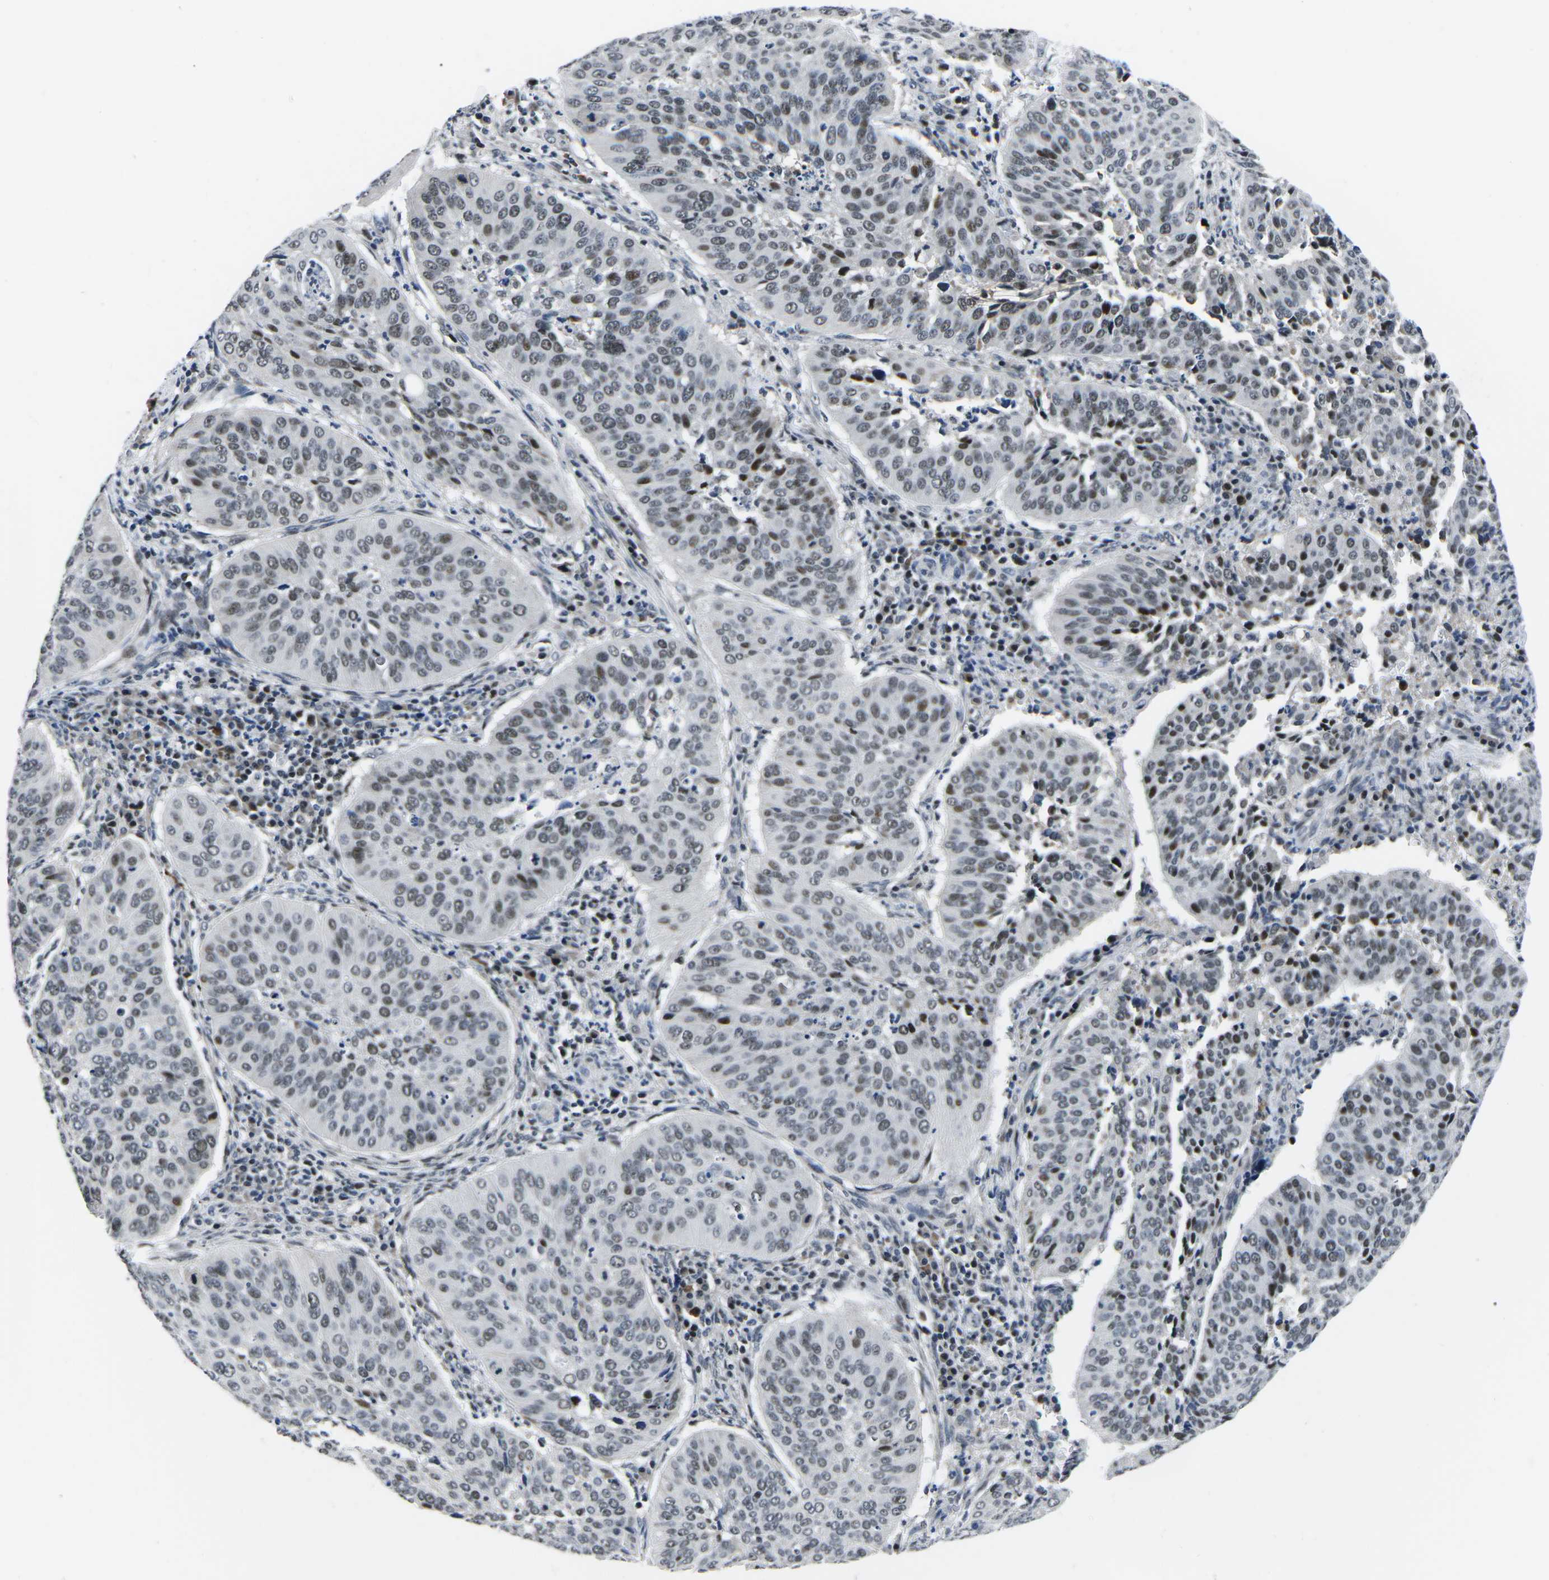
{"staining": {"intensity": "moderate", "quantity": ">75%", "location": "nuclear"}, "tissue": "cervical cancer", "cell_type": "Tumor cells", "image_type": "cancer", "snomed": [{"axis": "morphology", "description": "Normal tissue, NOS"}, {"axis": "morphology", "description": "Squamous cell carcinoma, NOS"}, {"axis": "topography", "description": "Cervix"}], "caption": "This micrograph reveals IHC staining of human cervical cancer, with medium moderate nuclear positivity in about >75% of tumor cells.", "gene": "CDC73", "patient": {"sex": "female", "age": 39}}